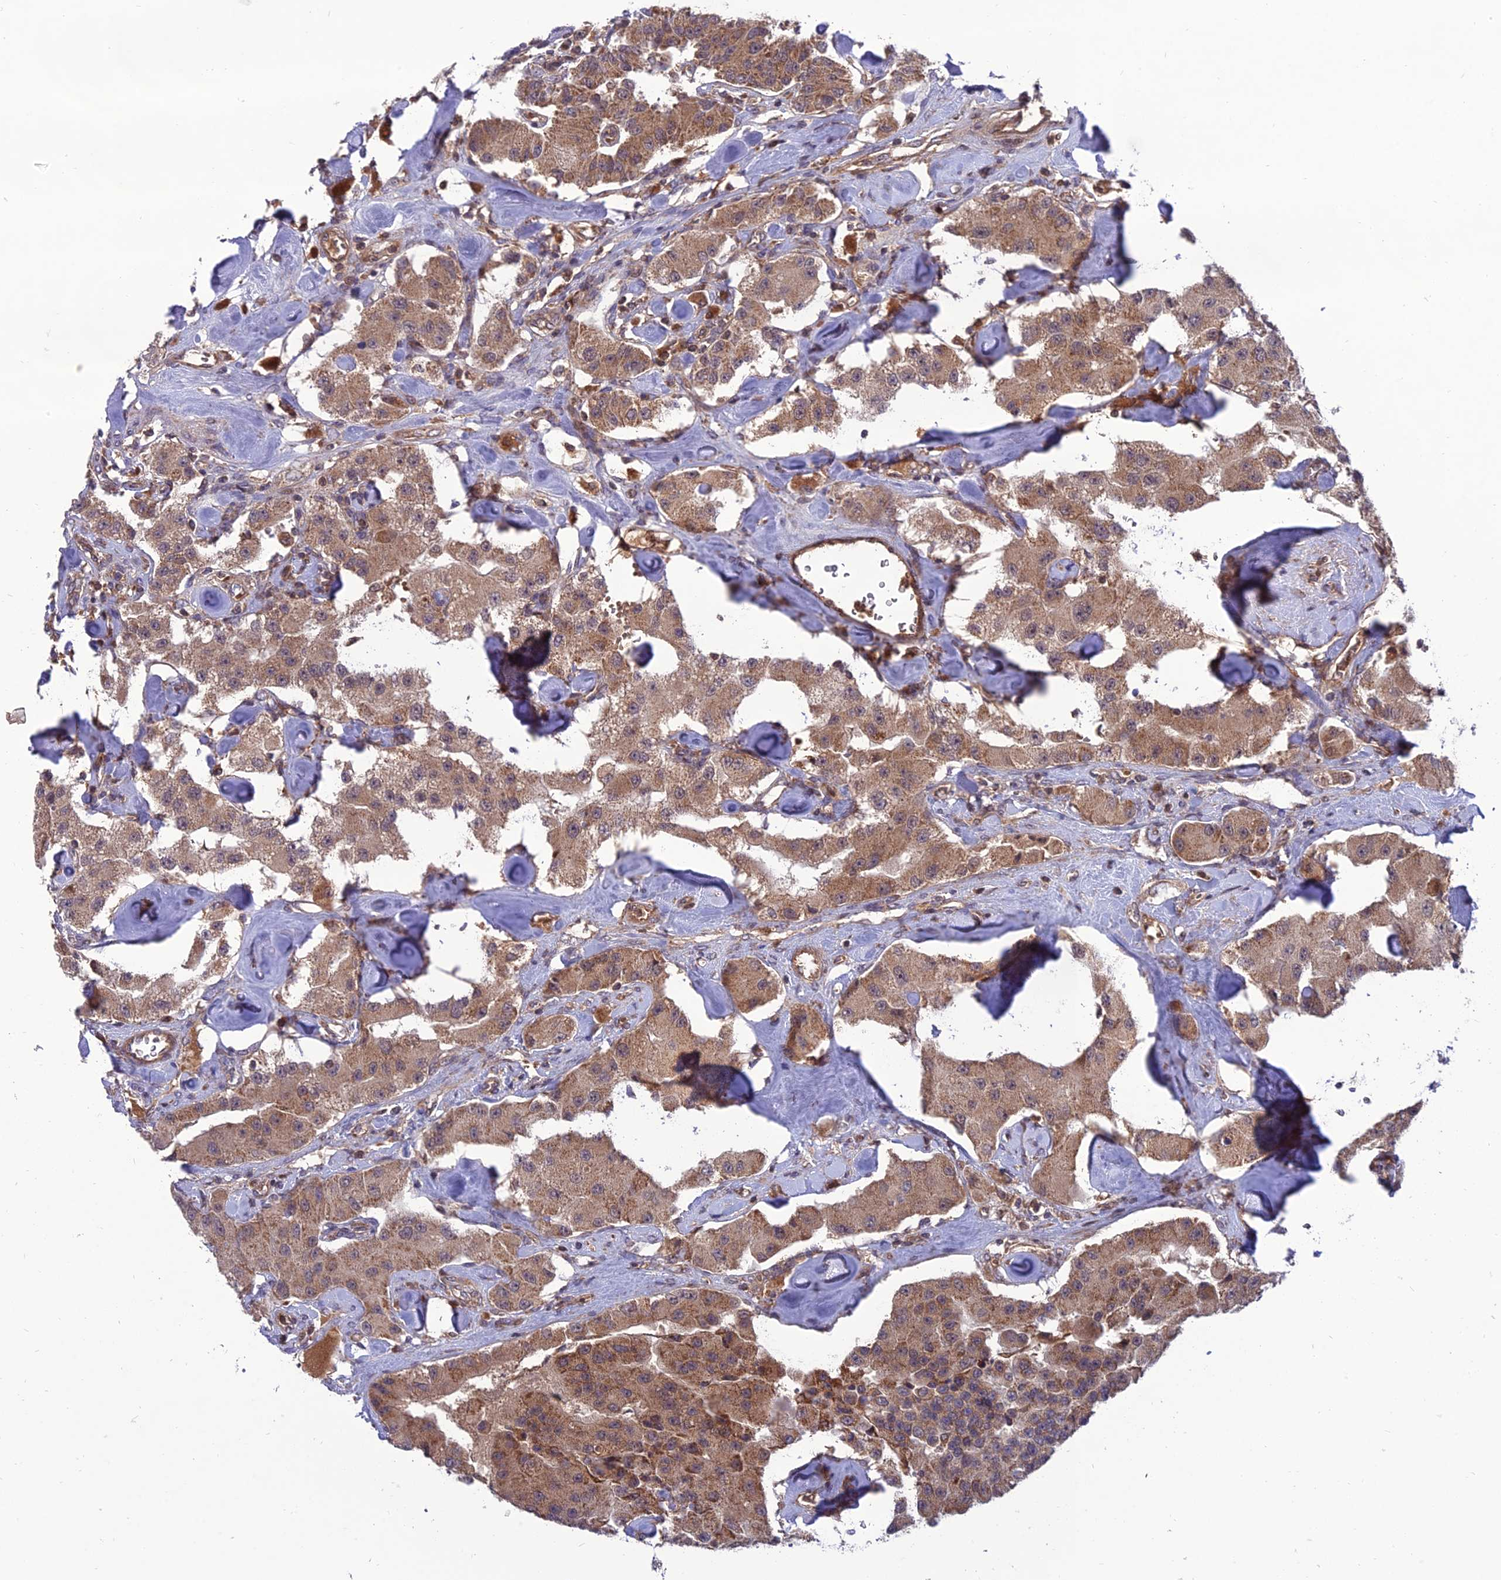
{"staining": {"intensity": "moderate", "quantity": ">75%", "location": "cytoplasmic/membranous"}, "tissue": "carcinoid", "cell_type": "Tumor cells", "image_type": "cancer", "snomed": [{"axis": "morphology", "description": "Carcinoid, malignant, NOS"}, {"axis": "topography", "description": "Pancreas"}], "caption": "Immunohistochemical staining of carcinoid displays moderate cytoplasmic/membranous protein staining in approximately >75% of tumor cells. Immunohistochemistry (ihc) stains the protein of interest in brown and the nuclei are stained blue.", "gene": "NDUFC1", "patient": {"sex": "male", "age": 41}}